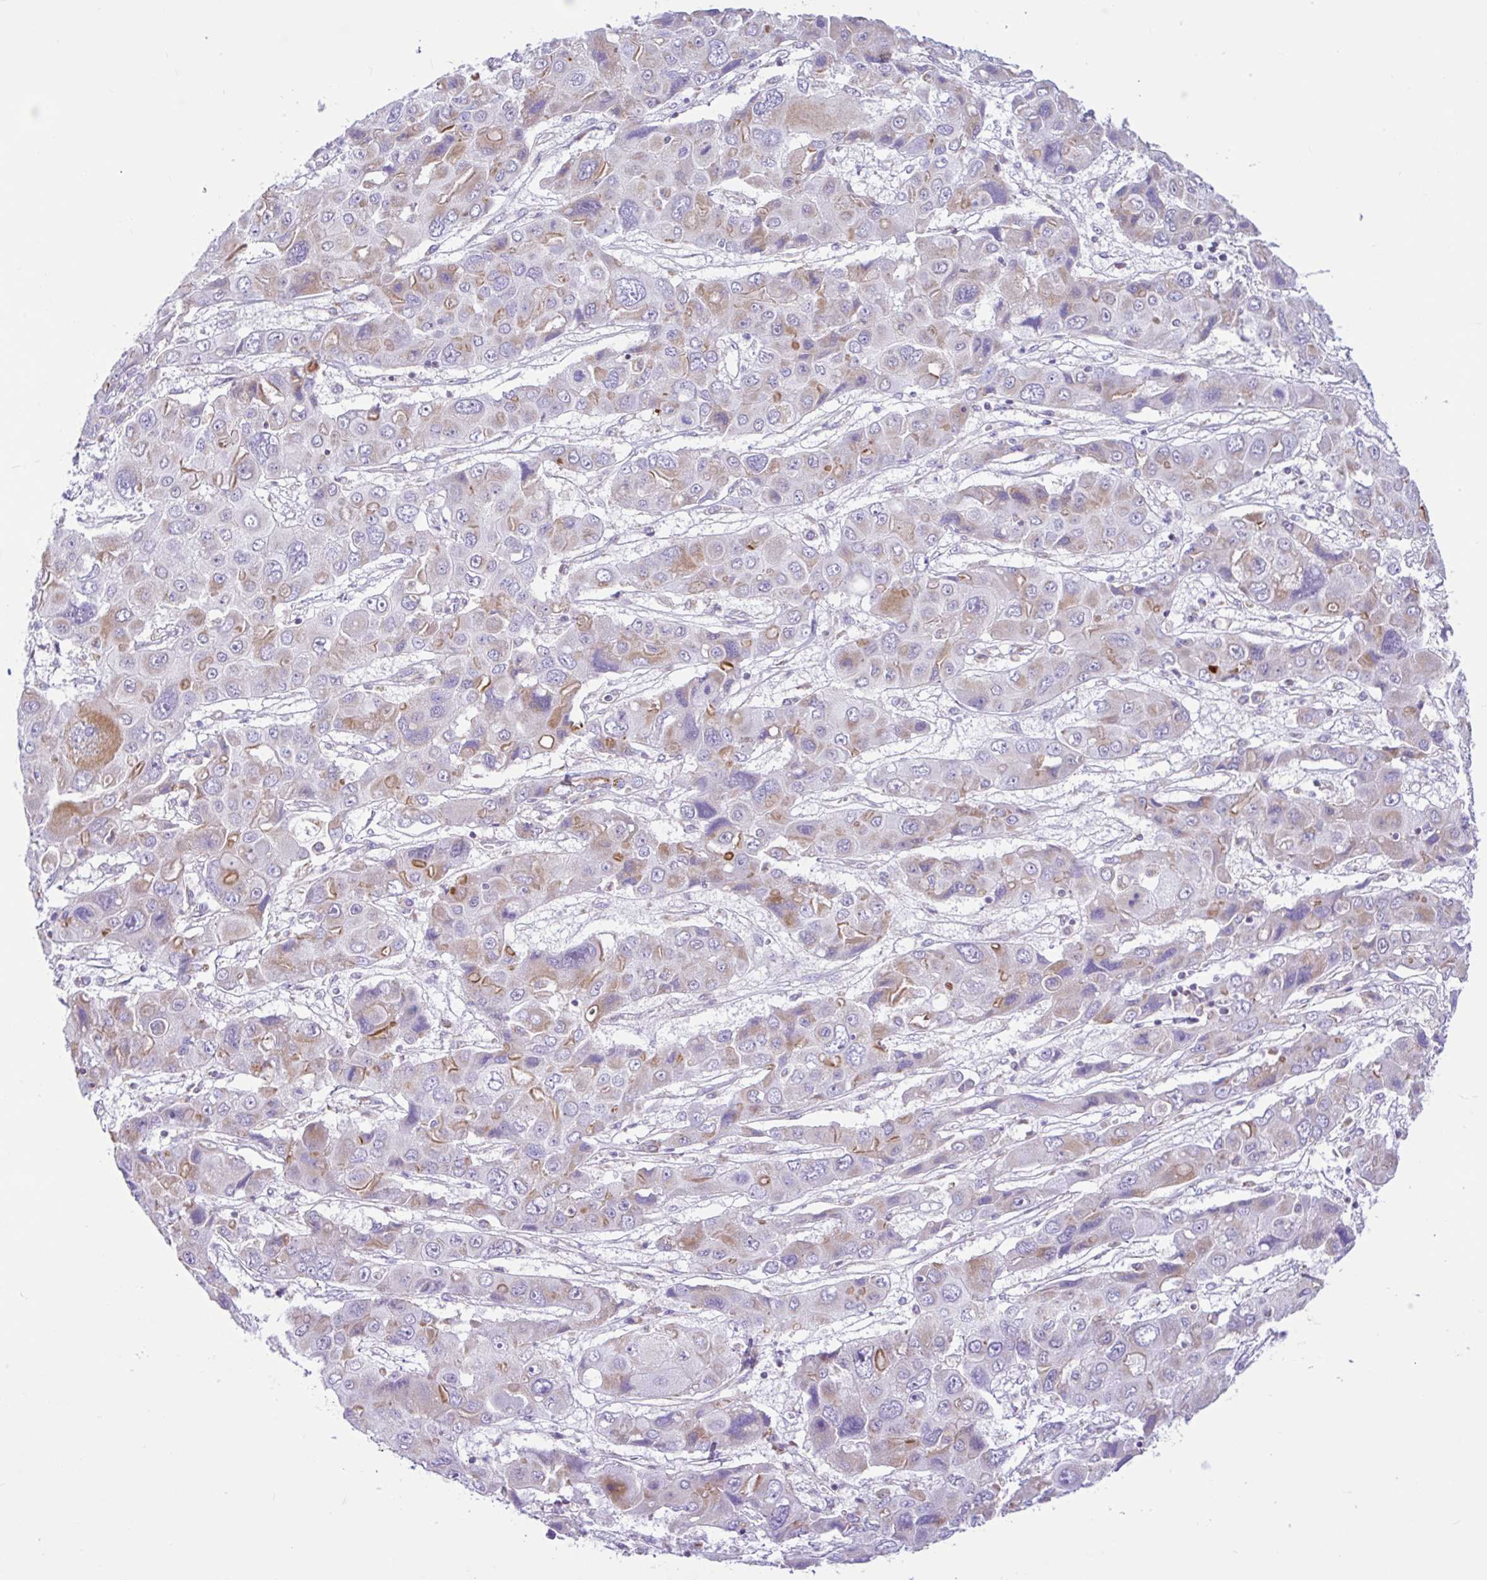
{"staining": {"intensity": "weak", "quantity": "25%-75%", "location": "cytoplasmic/membranous"}, "tissue": "liver cancer", "cell_type": "Tumor cells", "image_type": "cancer", "snomed": [{"axis": "morphology", "description": "Cholangiocarcinoma"}, {"axis": "topography", "description": "Liver"}], "caption": "Immunohistochemical staining of liver cholangiocarcinoma reveals low levels of weak cytoplasmic/membranous positivity in approximately 25%-75% of tumor cells.", "gene": "NDUFS2", "patient": {"sex": "male", "age": 67}}